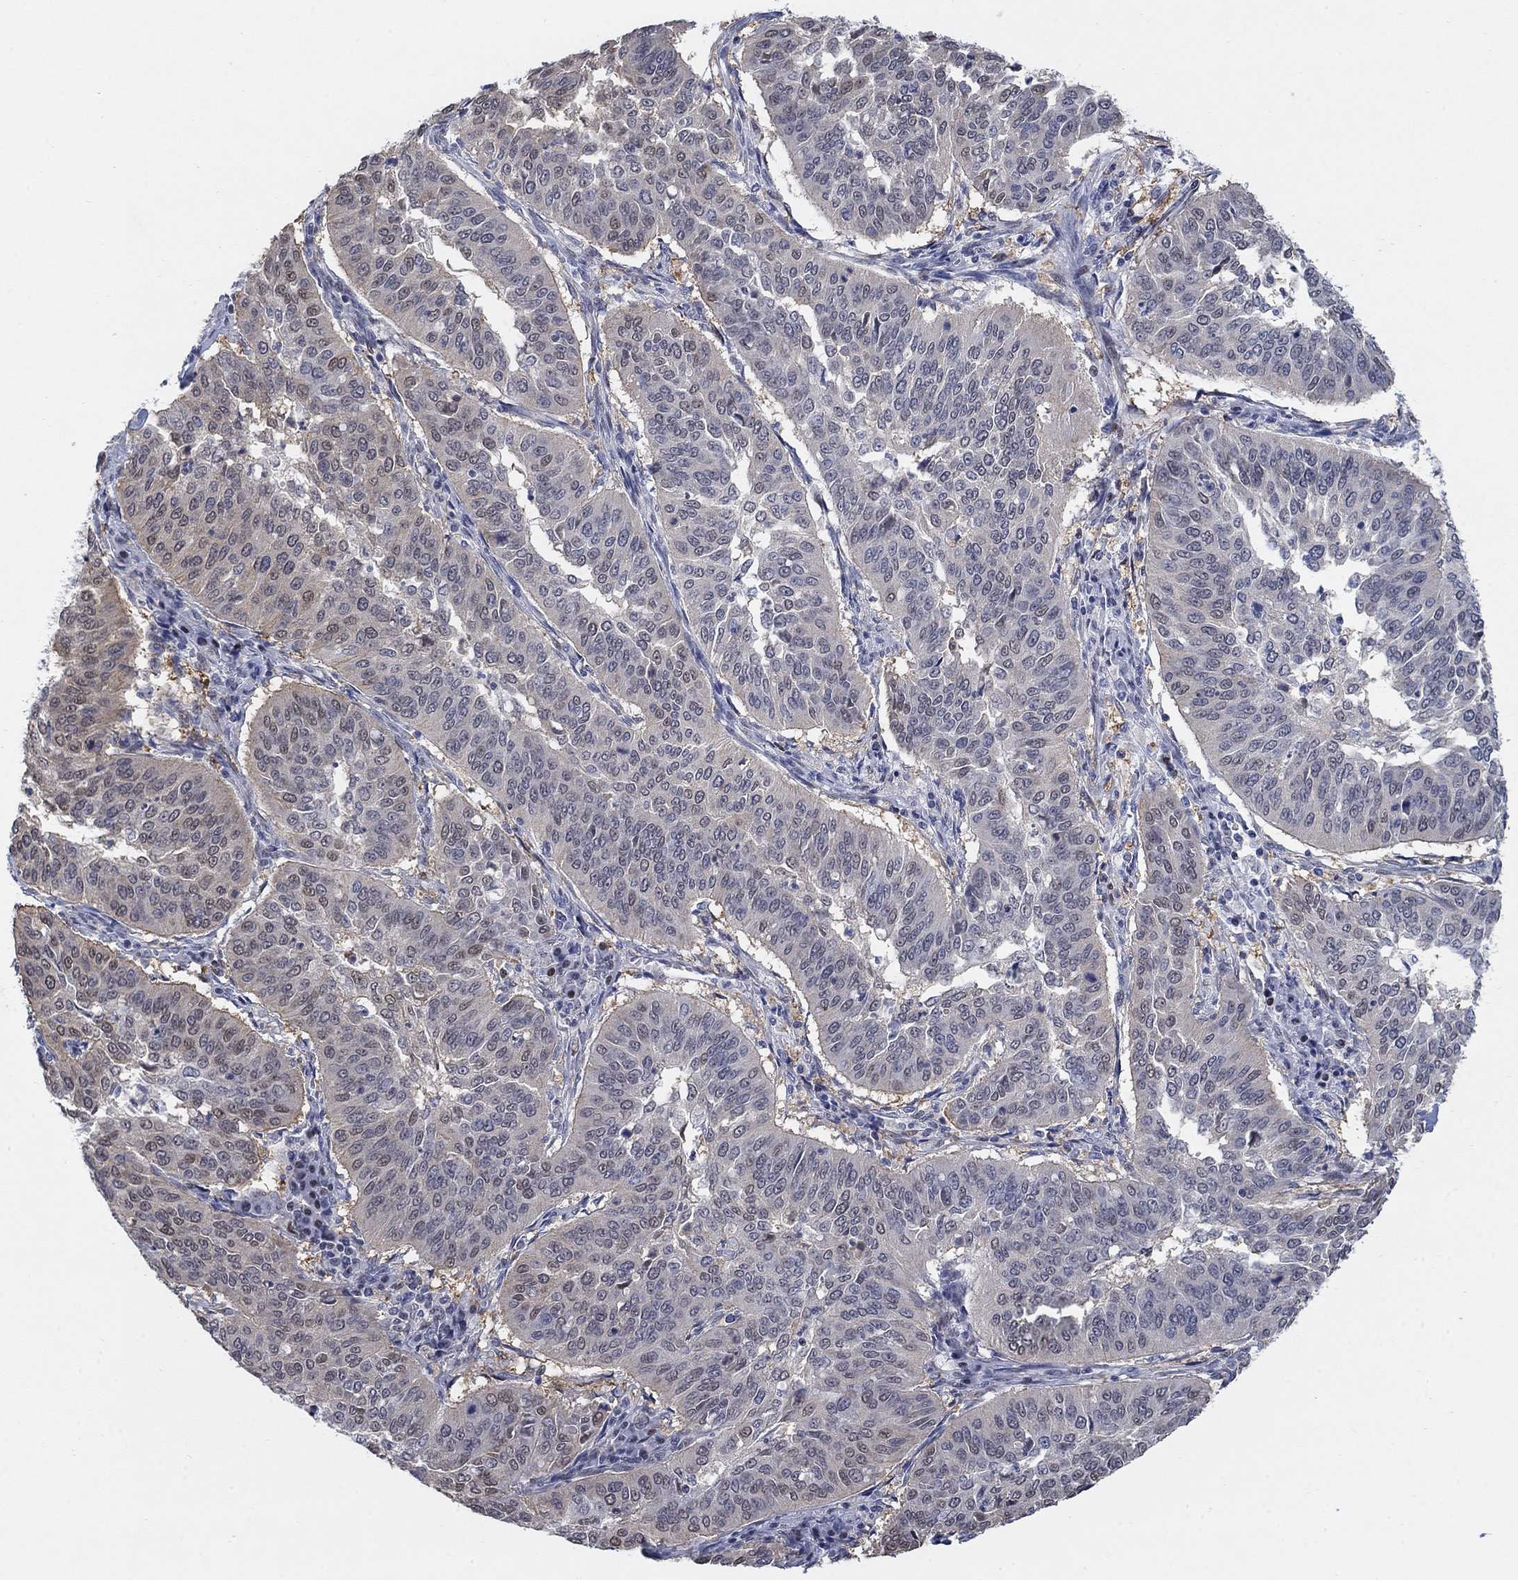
{"staining": {"intensity": "weak", "quantity": "<25%", "location": "cytoplasmic/membranous"}, "tissue": "cervical cancer", "cell_type": "Tumor cells", "image_type": "cancer", "snomed": [{"axis": "morphology", "description": "Normal tissue, NOS"}, {"axis": "morphology", "description": "Squamous cell carcinoma, NOS"}, {"axis": "topography", "description": "Cervix"}], "caption": "Immunohistochemical staining of human cervical cancer (squamous cell carcinoma) reveals no significant staining in tumor cells.", "gene": "MYO3A", "patient": {"sex": "female", "age": 39}}